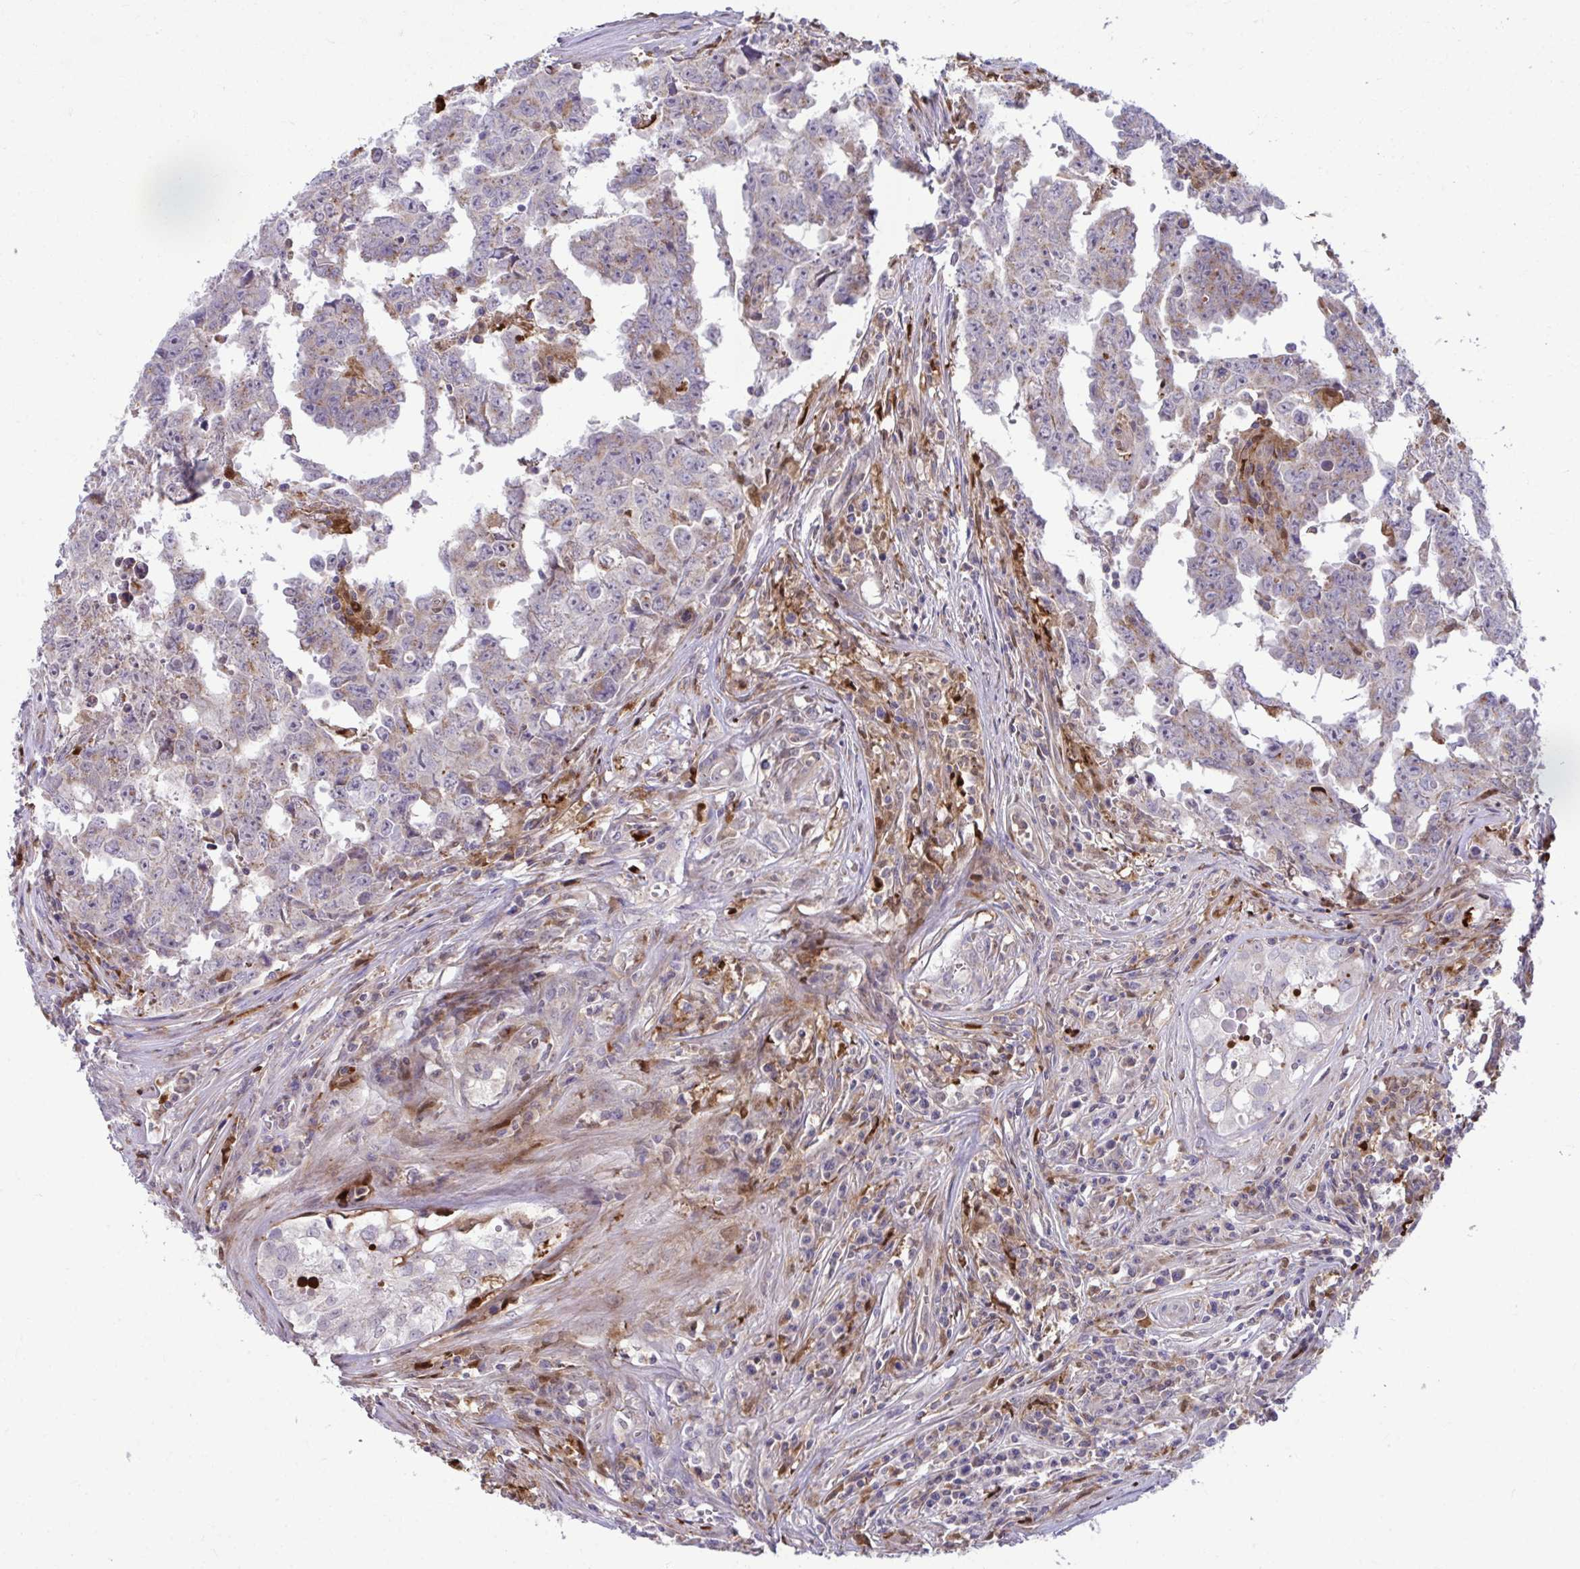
{"staining": {"intensity": "negative", "quantity": "none", "location": "none"}, "tissue": "testis cancer", "cell_type": "Tumor cells", "image_type": "cancer", "snomed": [{"axis": "morphology", "description": "Carcinoma, Embryonal, NOS"}, {"axis": "topography", "description": "Testis"}], "caption": "Immunohistochemistry (IHC) image of neoplastic tissue: testis embryonal carcinoma stained with DAB shows no significant protein expression in tumor cells.", "gene": "C16orf54", "patient": {"sex": "male", "age": 22}}